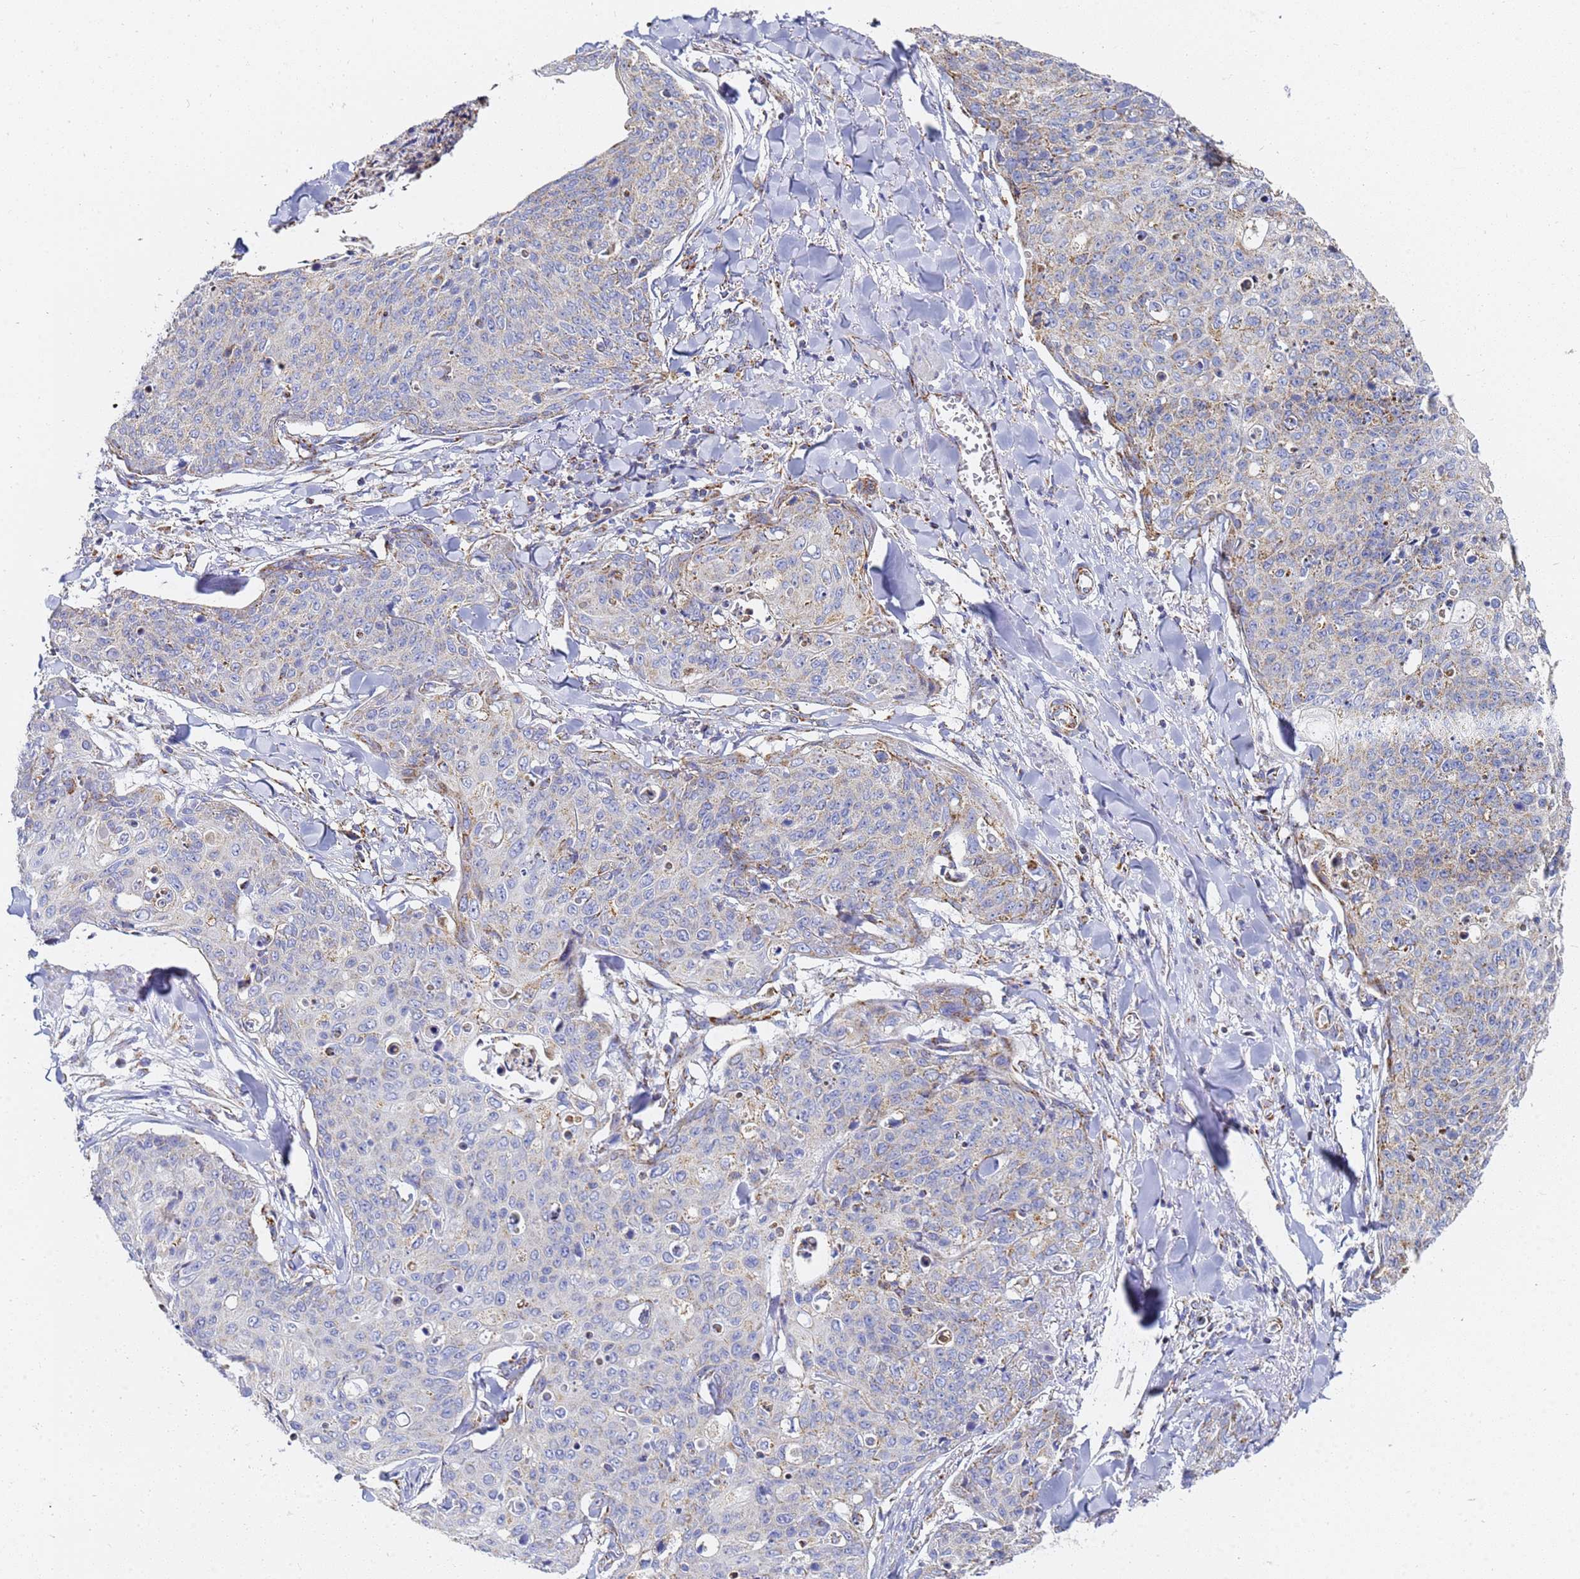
{"staining": {"intensity": "weak", "quantity": "25%-75%", "location": "cytoplasmic/membranous"}, "tissue": "skin cancer", "cell_type": "Tumor cells", "image_type": "cancer", "snomed": [{"axis": "morphology", "description": "Squamous cell carcinoma, NOS"}, {"axis": "topography", "description": "Skin"}, {"axis": "topography", "description": "Vulva"}], "caption": "This is a histology image of IHC staining of skin squamous cell carcinoma, which shows weak staining in the cytoplasmic/membranous of tumor cells.", "gene": "CNIH4", "patient": {"sex": "female", "age": 85}}